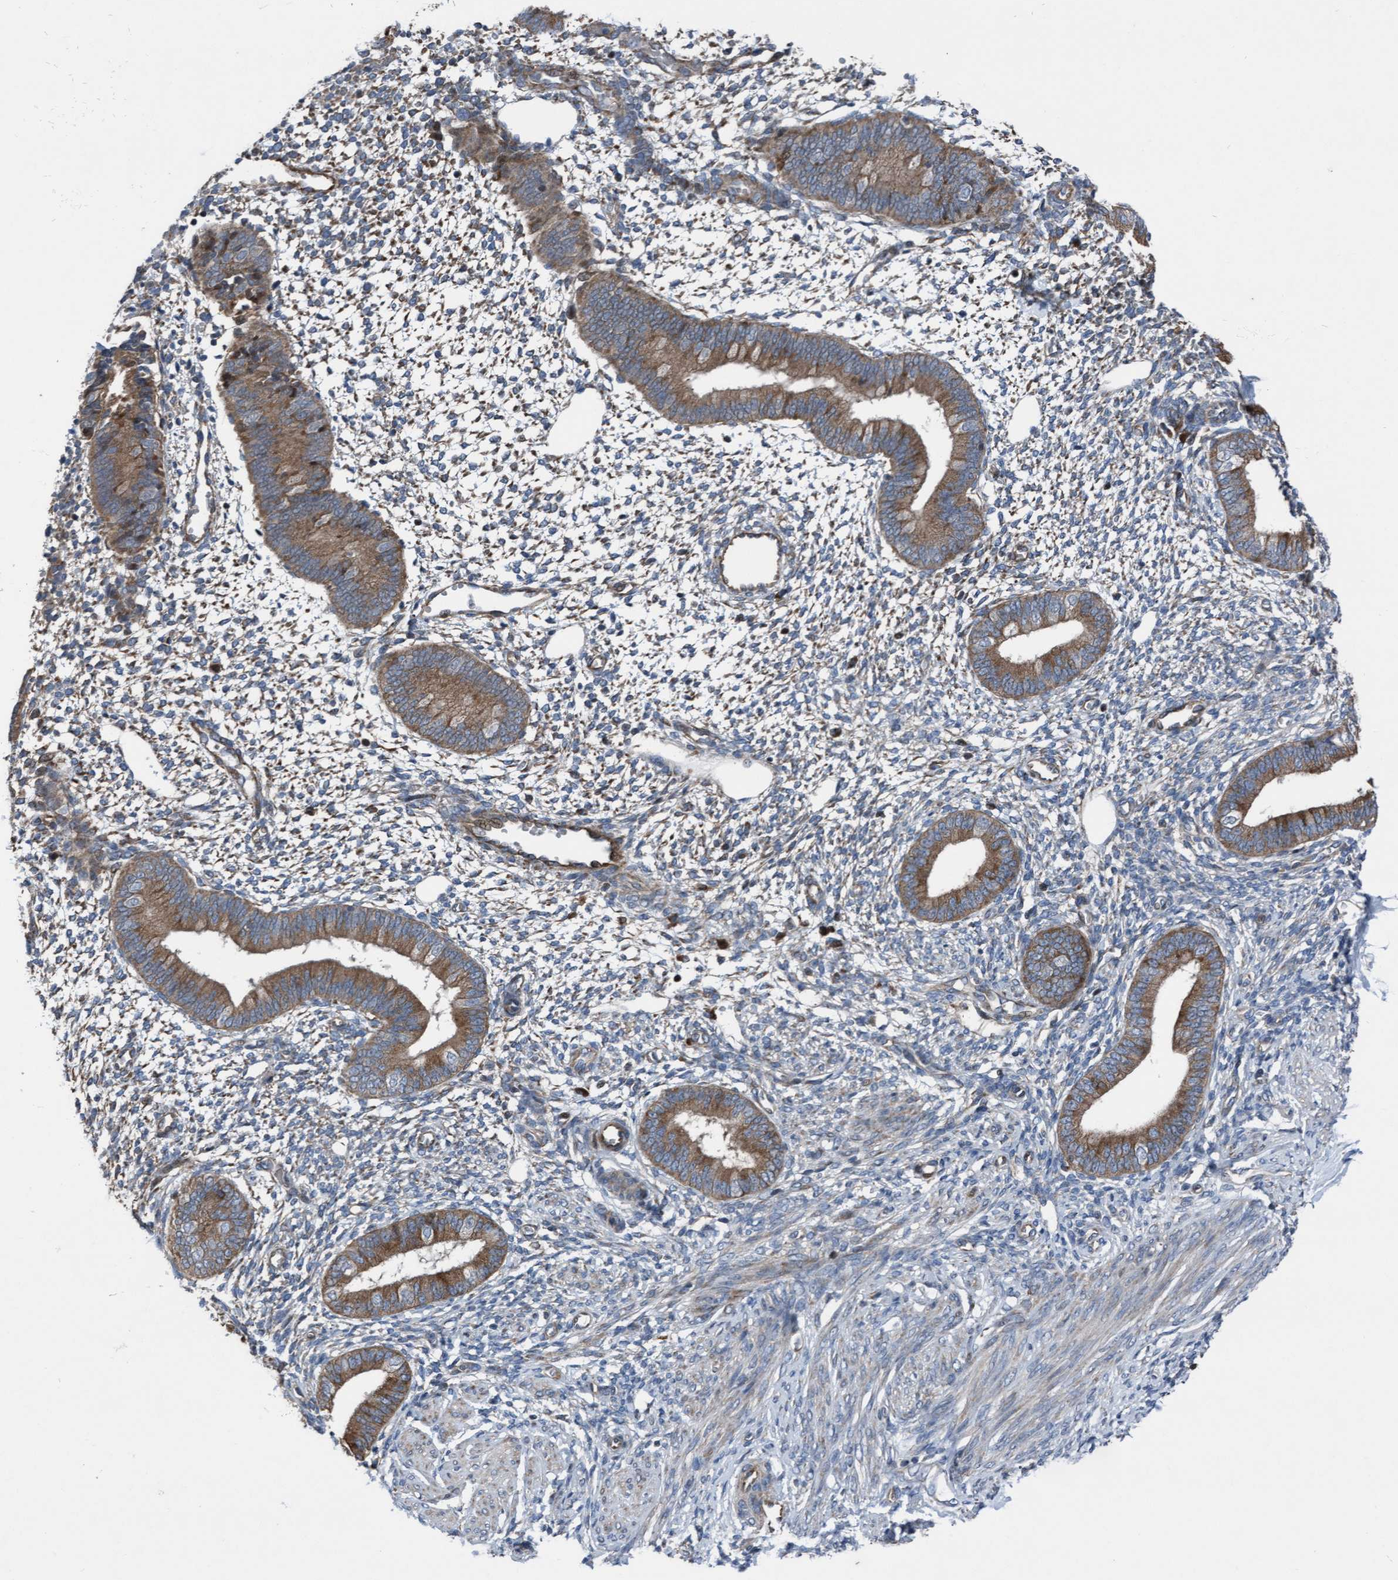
{"staining": {"intensity": "moderate", "quantity": "<25%", "location": "cytoplasmic/membranous"}, "tissue": "endometrium", "cell_type": "Cells in endometrial stroma", "image_type": "normal", "snomed": [{"axis": "morphology", "description": "Normal tissue, NOS"}, {"axis": "topography", "description": "Endometrium"}], "caption": "Immunohistochemical staining of unremarkable human endometrium shows moderate cytoplasmic/membranous protein expression in approximately <25% of cells in endometrial stroma. (Brightfield microscopy of DAB IHC at high magnification).", "gene": "KLHL26", "patient": {"sex": "female", "age": 46}}